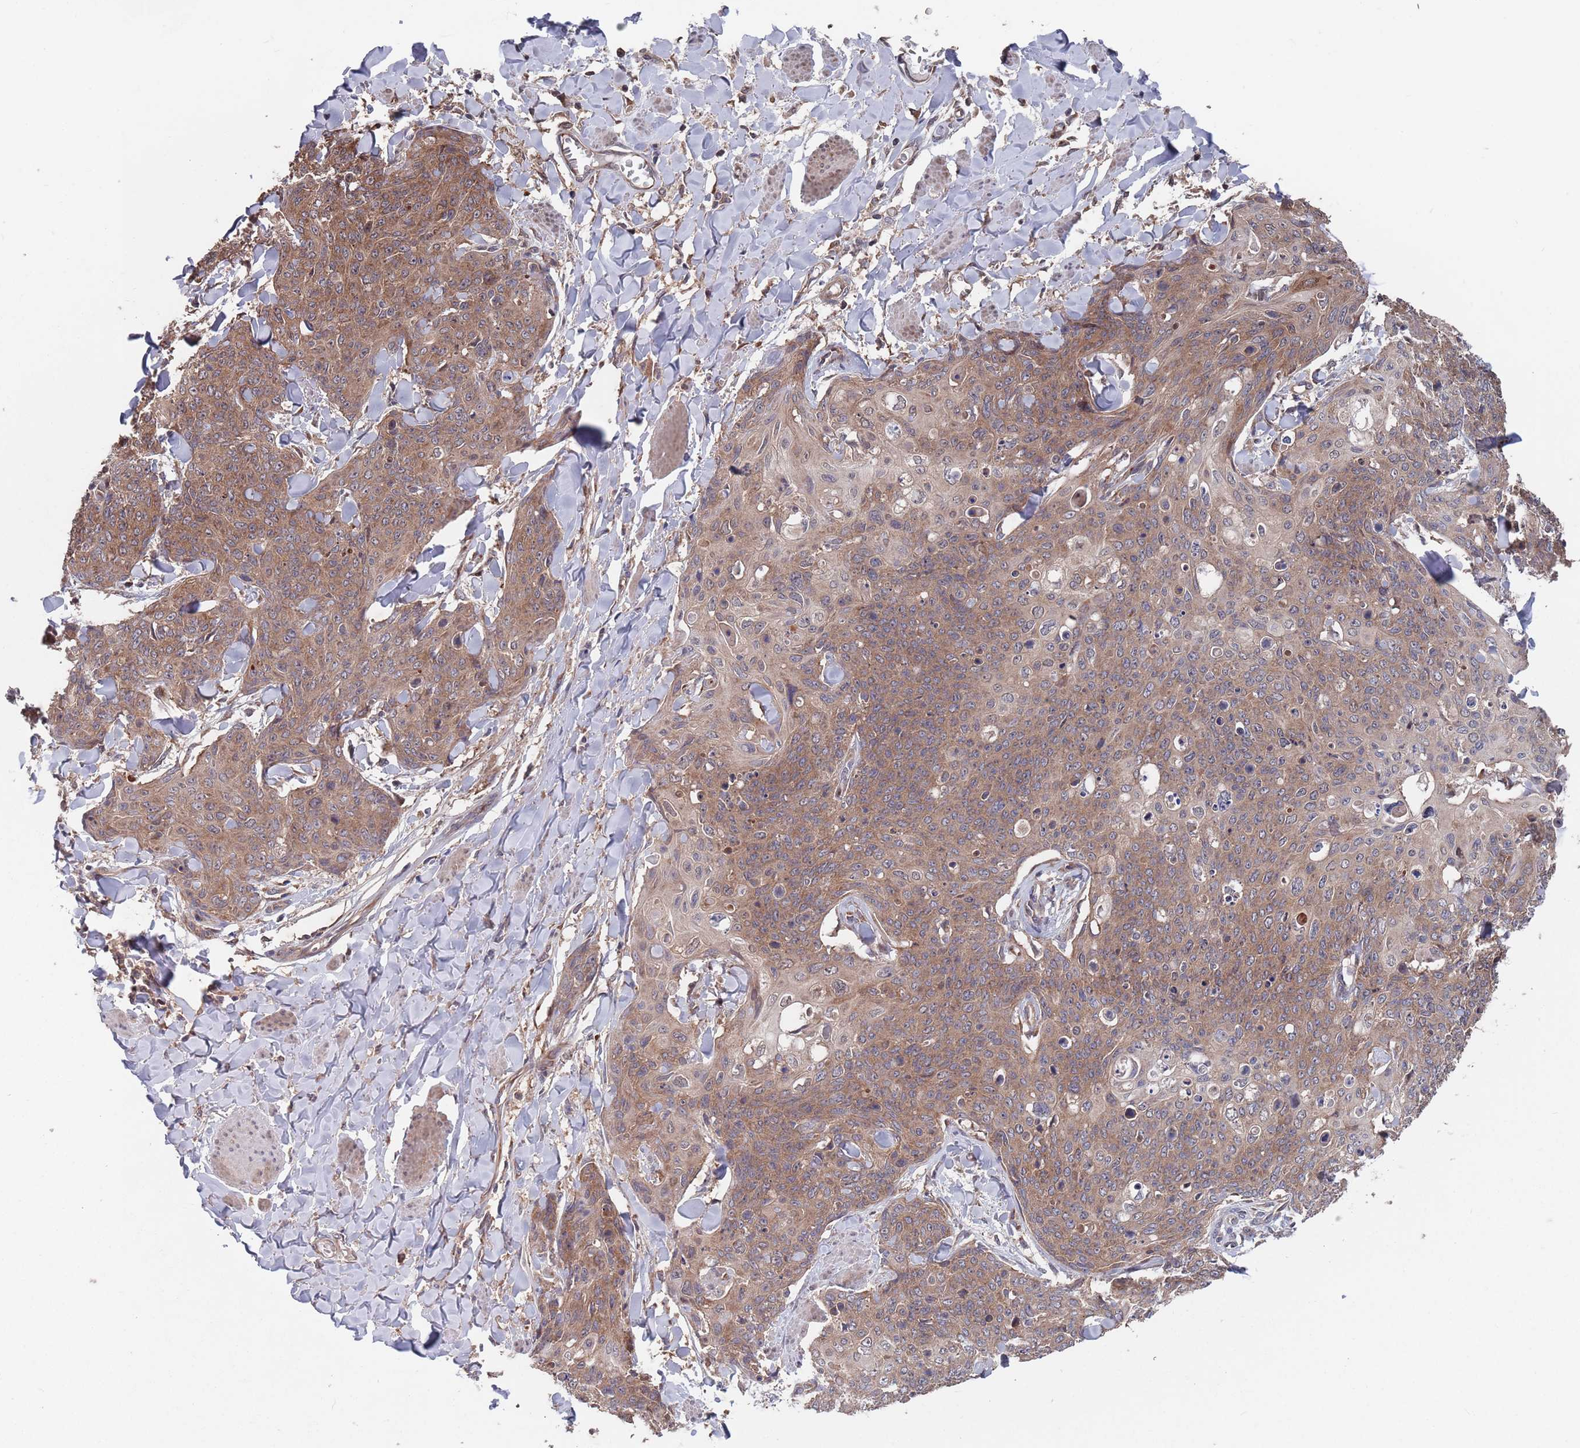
{"staining": {"intensity": "moderate", "quantity": ">75%", "location": "cytoplasmic/membranous"}, "tissue": "skin cancer", "cell_type": "Tumor cells", "image_type": "cancer", "snomed": [{"axis": "morphology", "description": "Squamous cell carcinoma, NOS"}, {"axis": "topography", "description": "Skin"}, {"axis": "topography", "description": "Vulva"}], "caption": "Immunohistochemical staining of human squamous cell carcinoma (skin) displays medium levels of moderate cytoplasmic/membranous staining in approximately >75% of tumor cells.", "gene": "UNC45A", "patient": {"sex": "female", "age": 85}}